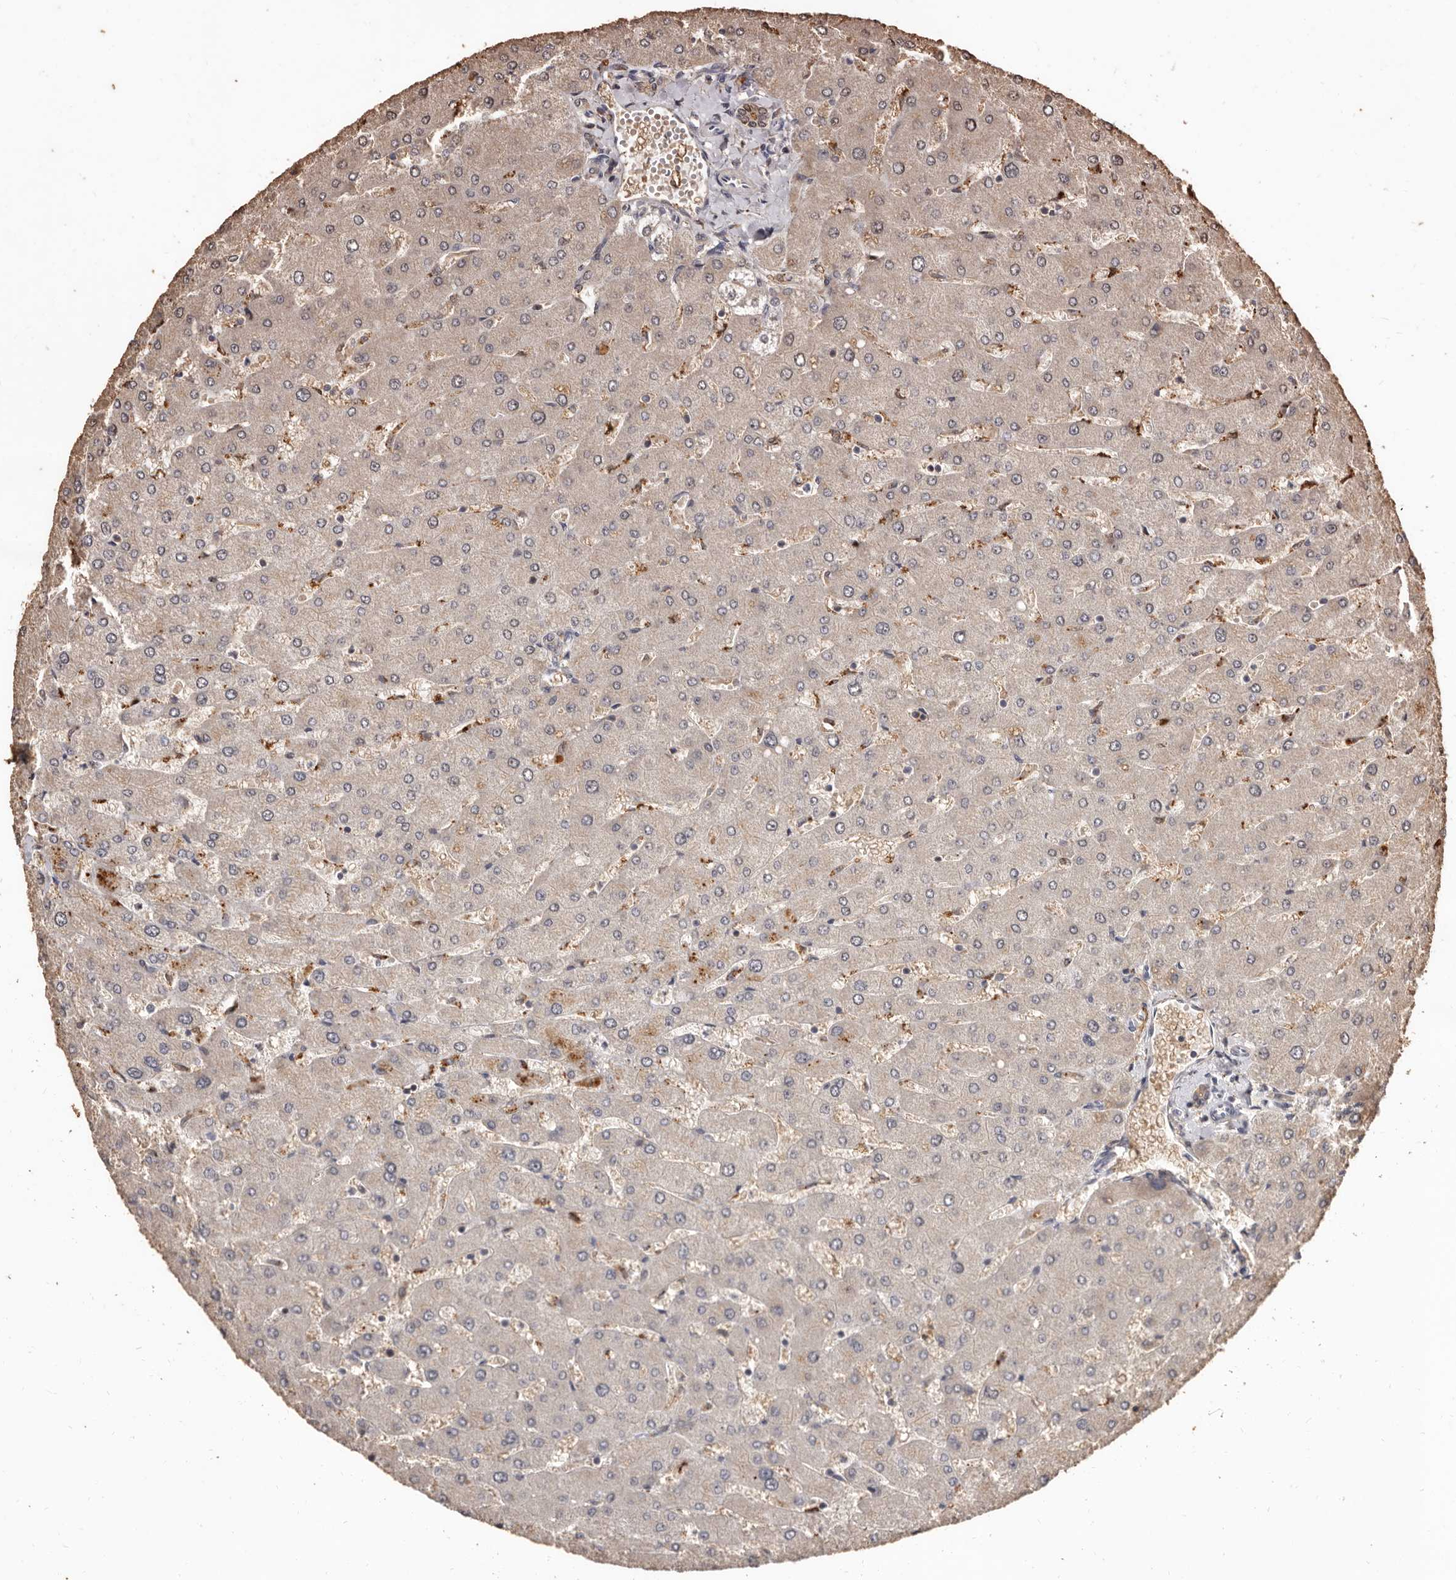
{"staining": {"intensity": "weak", "quantity": "25%-75%", "location": "cytoplasmic/membranous,nuclear"}, "tissue": "liver", "cell_type": "Cholangiocytes", "image_type": "normal", "snomed": [{"axis": "morphology", "description": "Normal tissue, NOS"}, {"axis": "topography", "description": "Liver"}], "caption": "Immunohistochemical staining of normal liver exhibits weak cytoplasmic/membranous,nuclear protein expression in approximately 25%-75% of cholangiocytes.", "gene": "INAVA", "patient": {"sex": "male", "age": 55}}